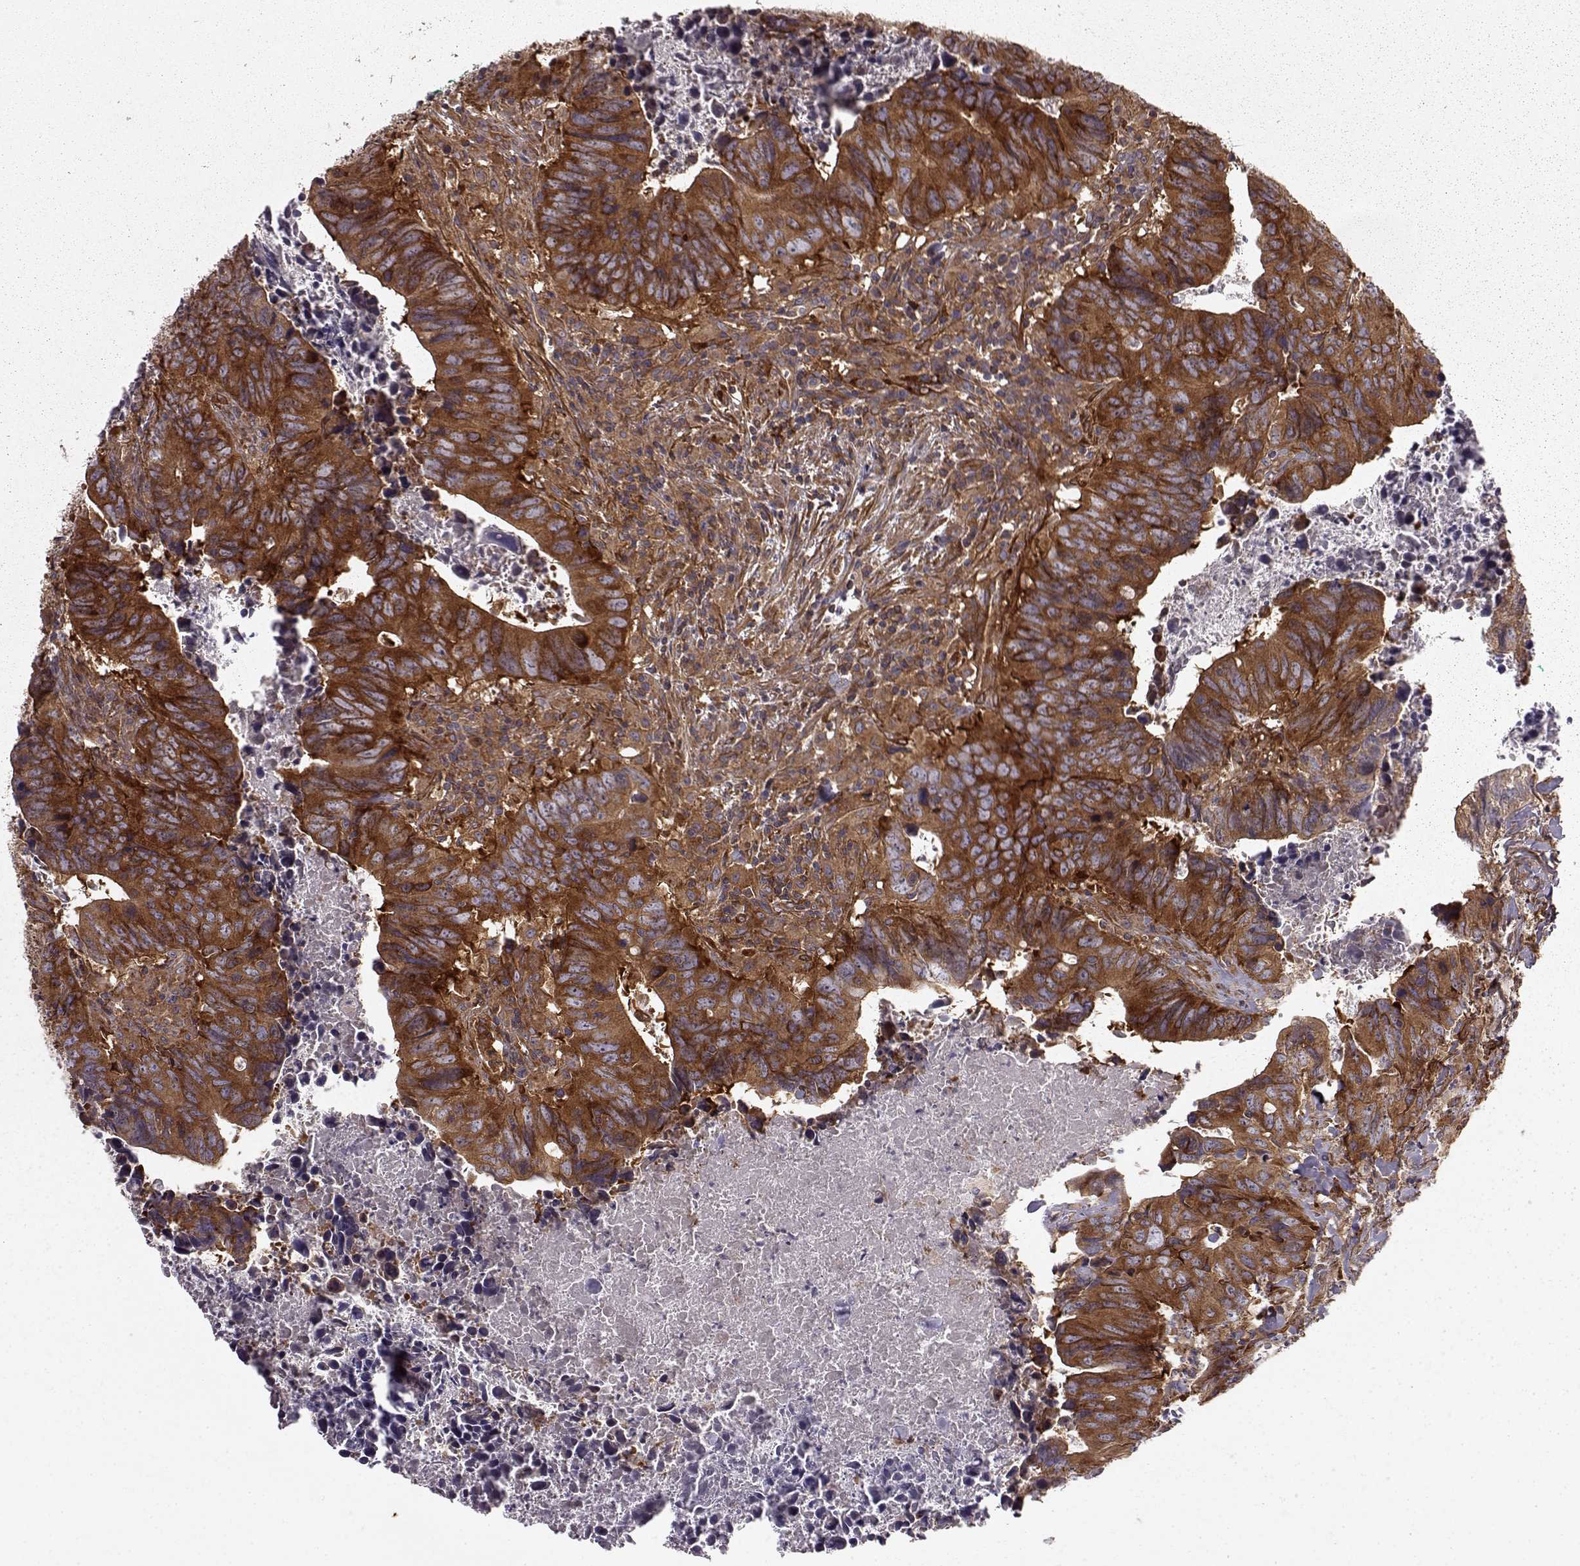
{"staining": {"intensity": "strong", "quantity": ">75%", "location": "cytoplasmic/membranous"}, "tissue": "colorectal cancer", "cell_type": "Tumor cells", "image_type": "cancer", "snomed": [{"axis": "morphology", "description": "Adenocarcinoma, NOS"}, {"axis": "topography", "description": "Colon"}], "caption": "Tumor cells exhibit high levels of strong cytoplasmic/membranous positivity in about >75% of cells in human colorectal cancer (adenocarcinoma).", "gene": "RABGAP1", "patient": {"sex": "female", "age": 82}}